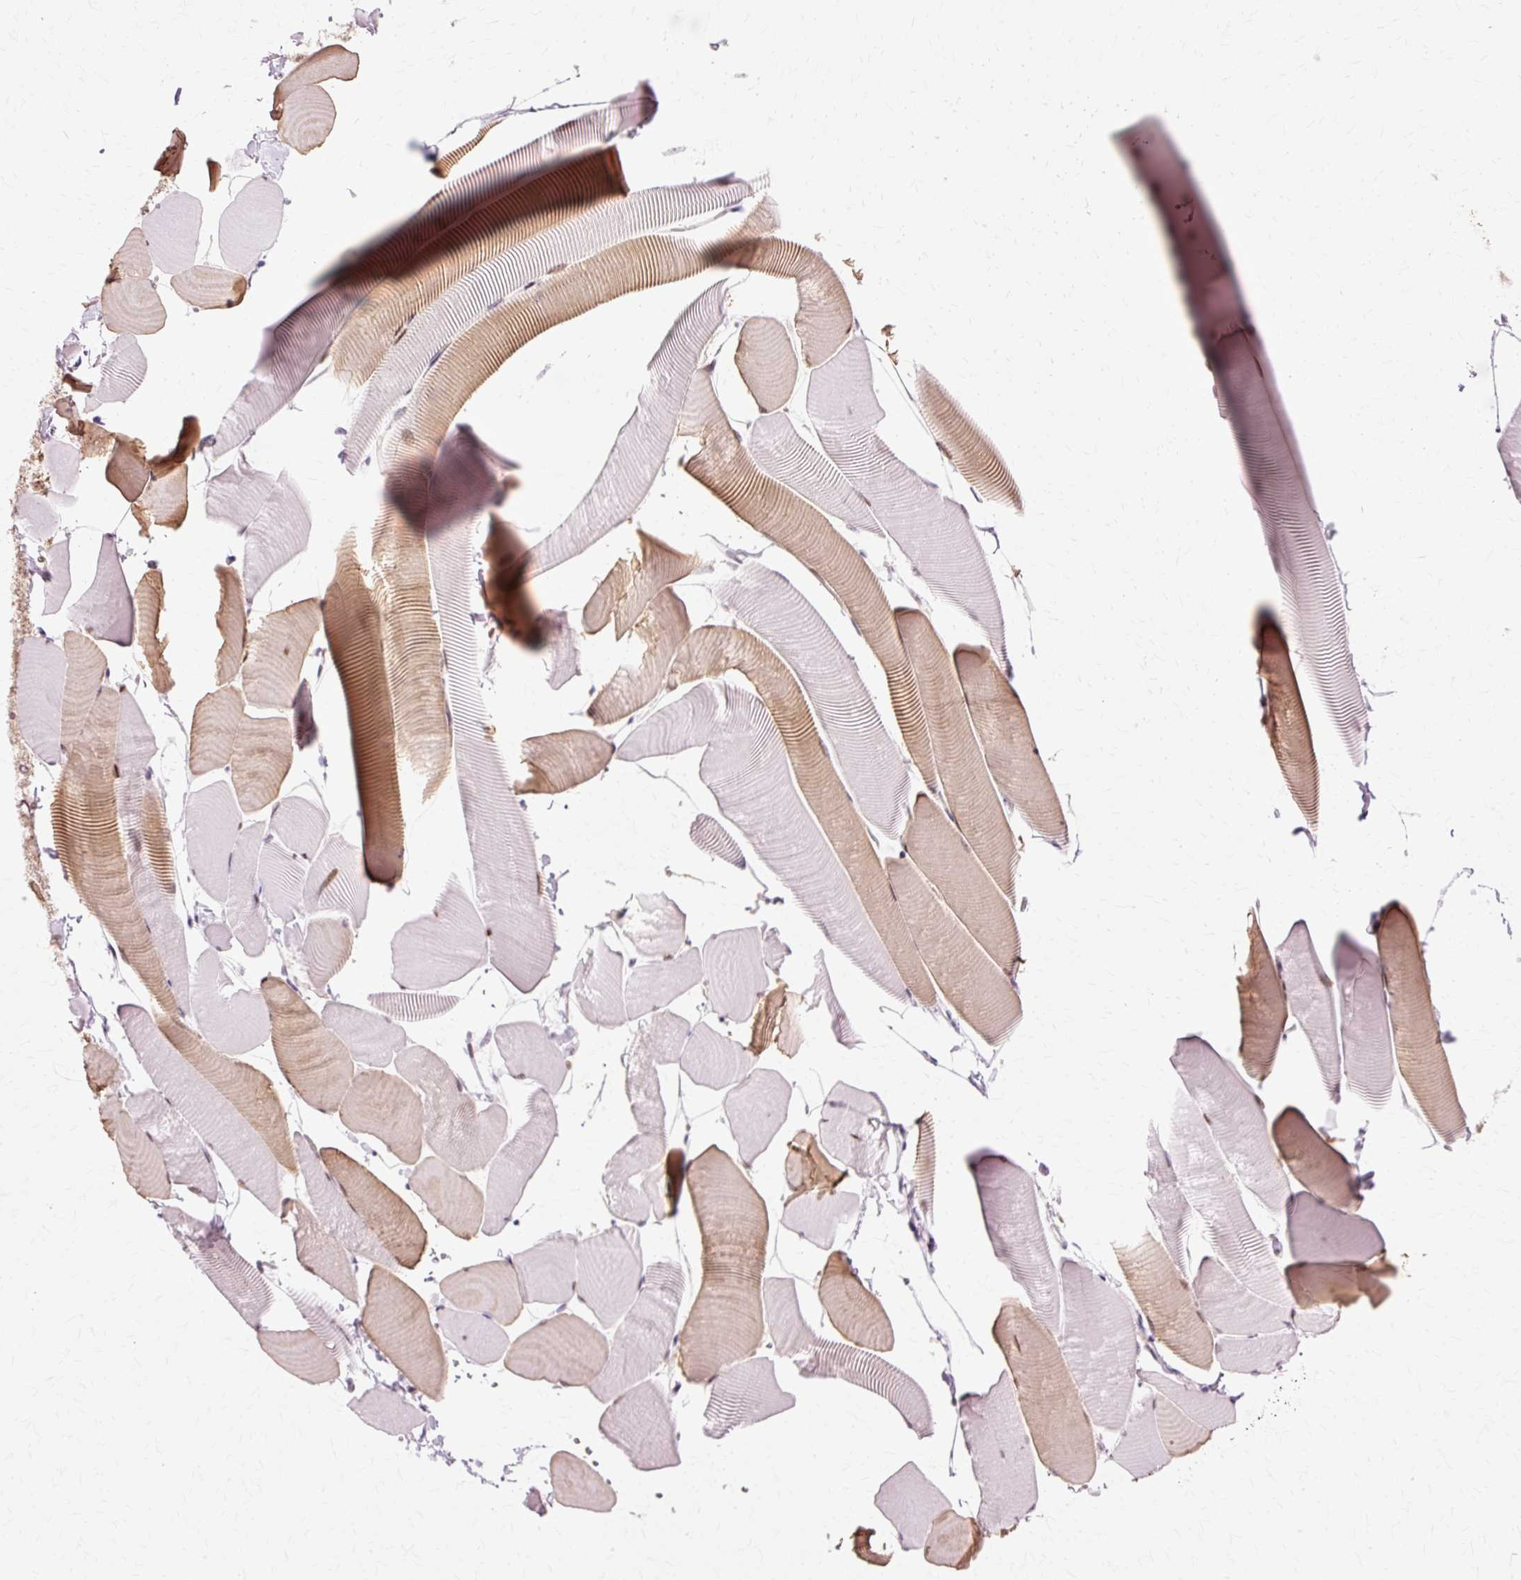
{"staining": {"intensity": "moderate", "quantity": "25%-75%", "location": "cytoplasmic/membranous"}, "tissue": "skeletal muscle", "cell_type": "Myocytes", "image_type": "normal", "snomed": [{"axis": "morphology", "description": "Normal tissue, NOS"}, {"axis": "topography", "description": "Skeletal muscle"}], "caption": "This is a micrograph of immunohistochemistry (IHC) staining of unremarkable skeletal muscle, which shows moderate staining in the cytoplasmic/membranous of myocytes.", "gene": "MACROD2", "patient": {"sex": "male", "age": 25}}